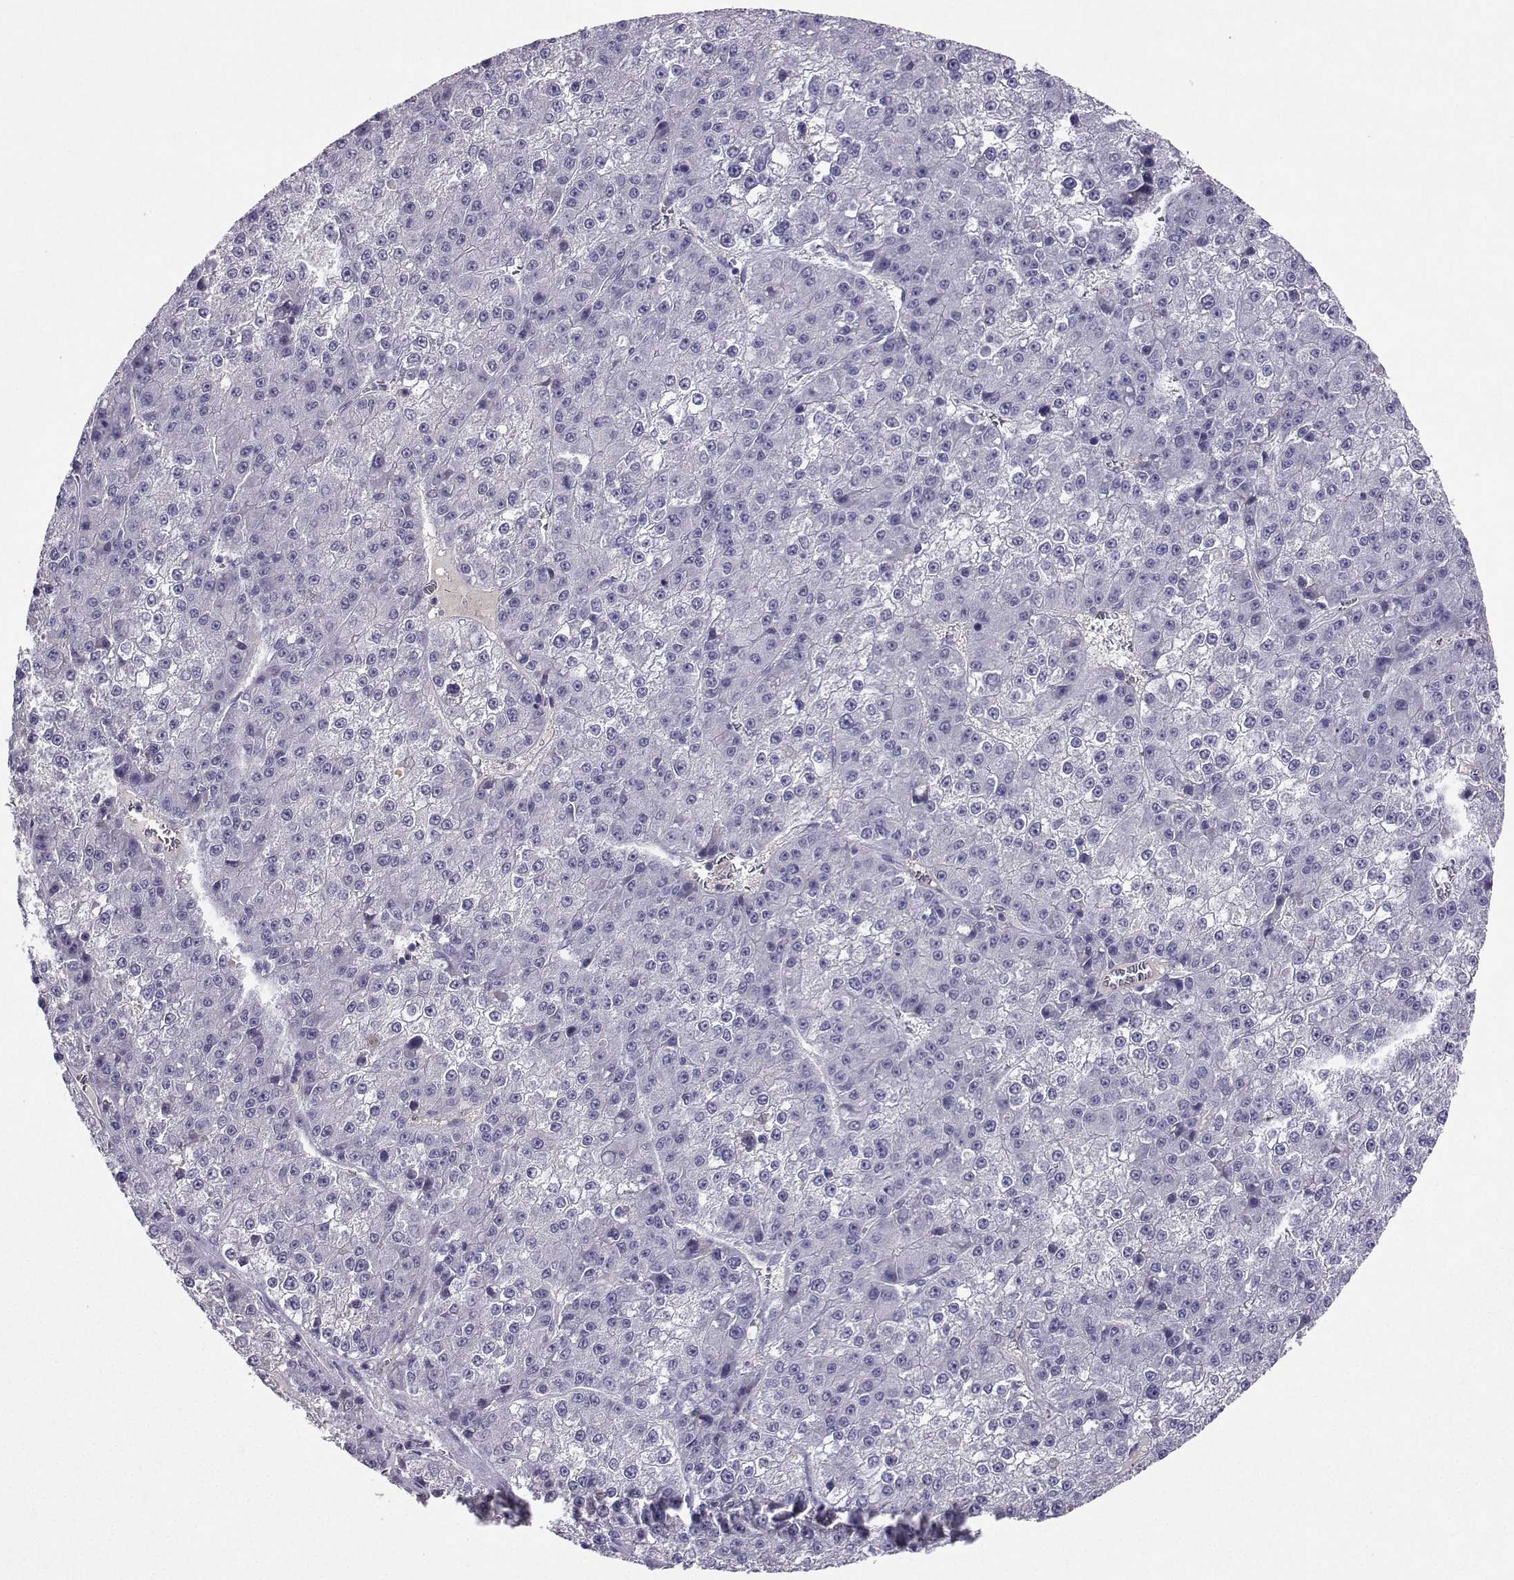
{"staining": {"intensity": "negative", "quantity": "none", "location": "none"}, "tissue": "liver cancer", "cell_type": "Tumor cells", "image_type": "cancer", "snomed": [{"axis": "morphology", "description": "Carcinoma, Hepatocellular, NOS"}, {"axis": "topography", "description": "Liver"}], "caption": "Liver cancer was stained to show a protein in brown. There is no significant staining in tumor cells.", "gene": "GRIK4", "patient": {"sex": "female", "age": 73}}